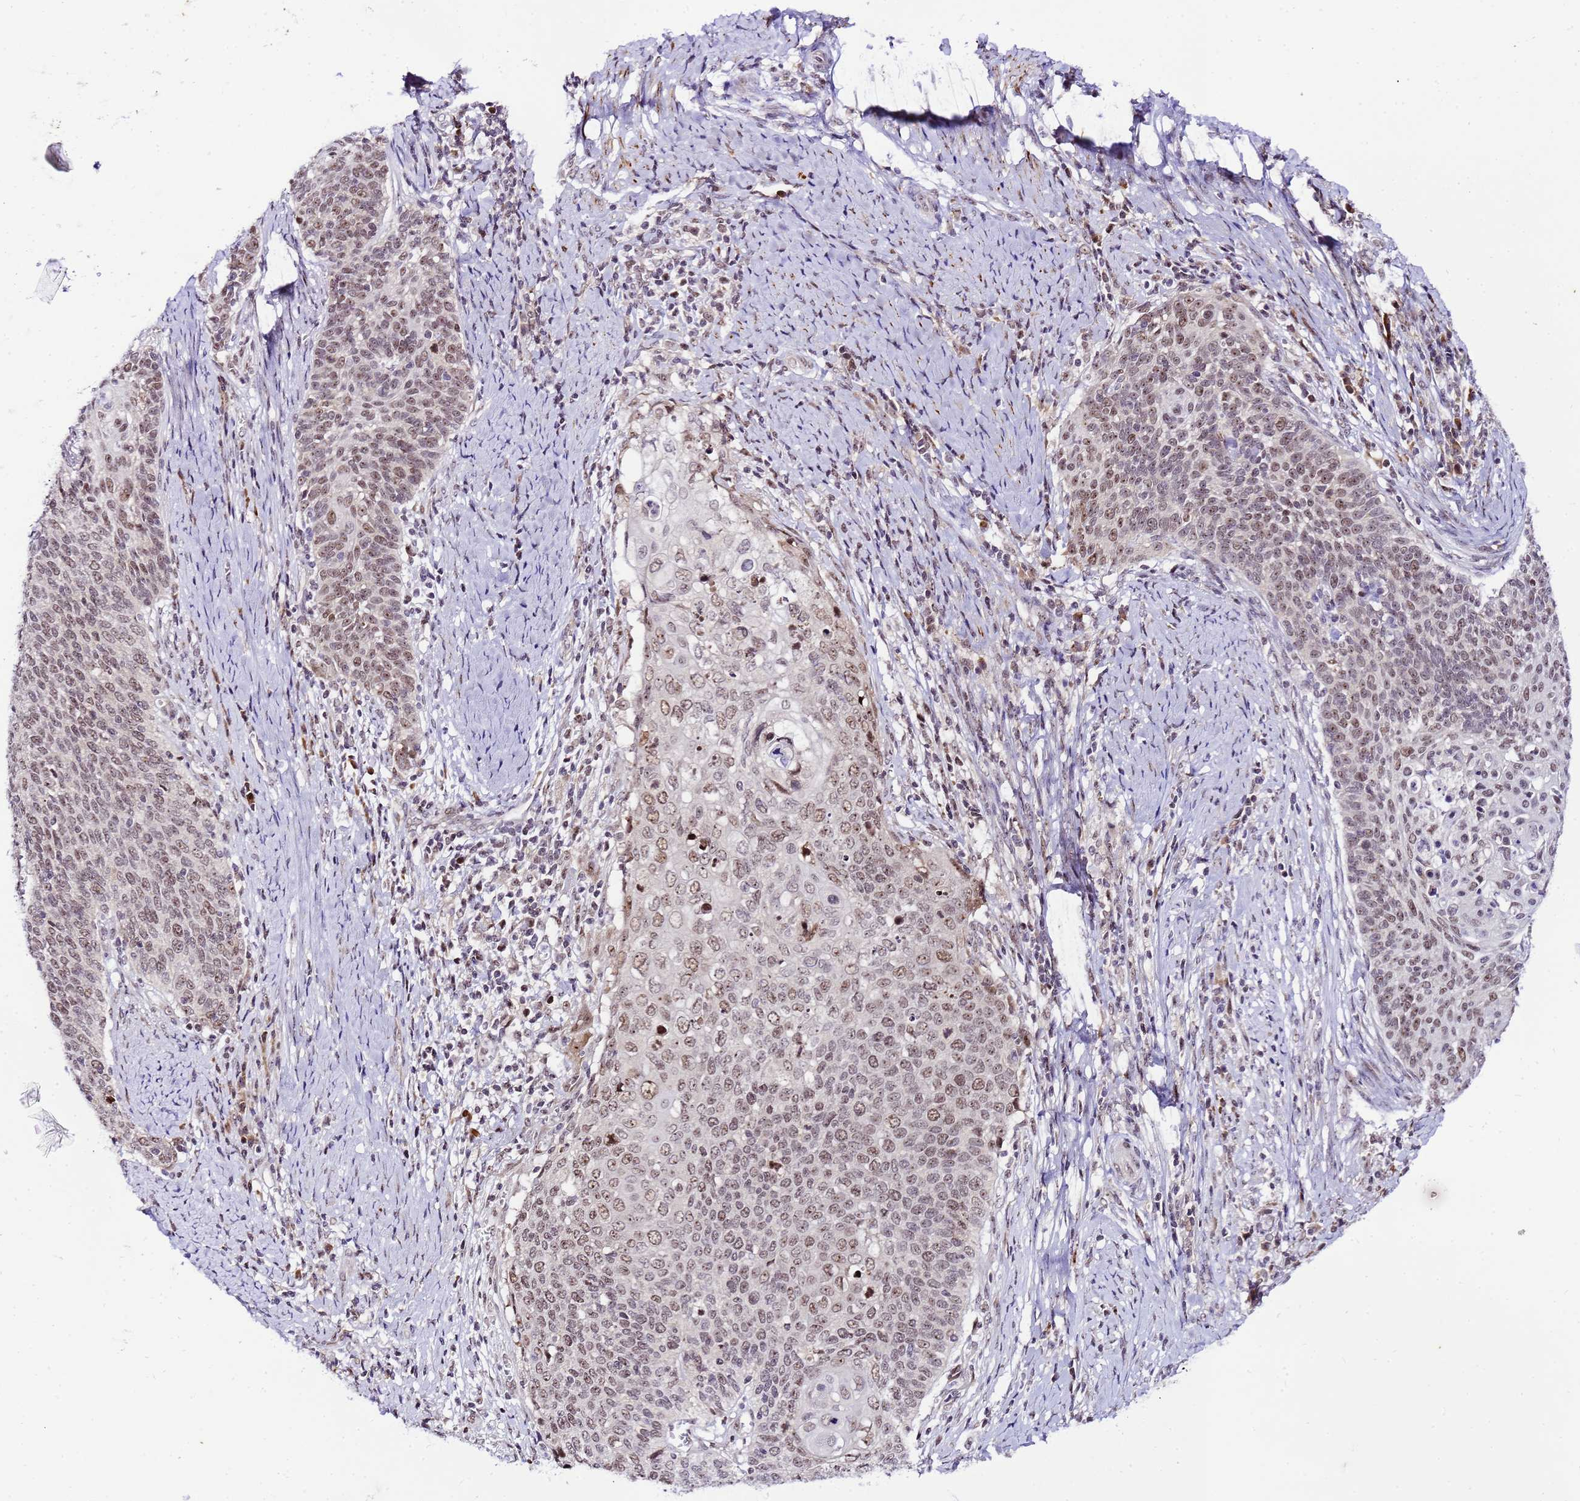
{"staining": {"intensity": "weak", "quantity": "25%-75%", "location": "nuclear"}, "tissue": "cervical cancer", "cell_type": "Tumor cells", "image_type": "cancer", "snomed": [{"axis": "morphology", "description": "Squamous cell carcinoma, NOS"}, {"axis": "topography", "description": "Cervix"}], "caption": "An image of human cervical cancer (squamous cell carcinoma) stained for a protein displays weak nuclear brown staining in tumor cells.", "gene": "SLX4IP", "patient": {"sex": "female", "age": 39}}